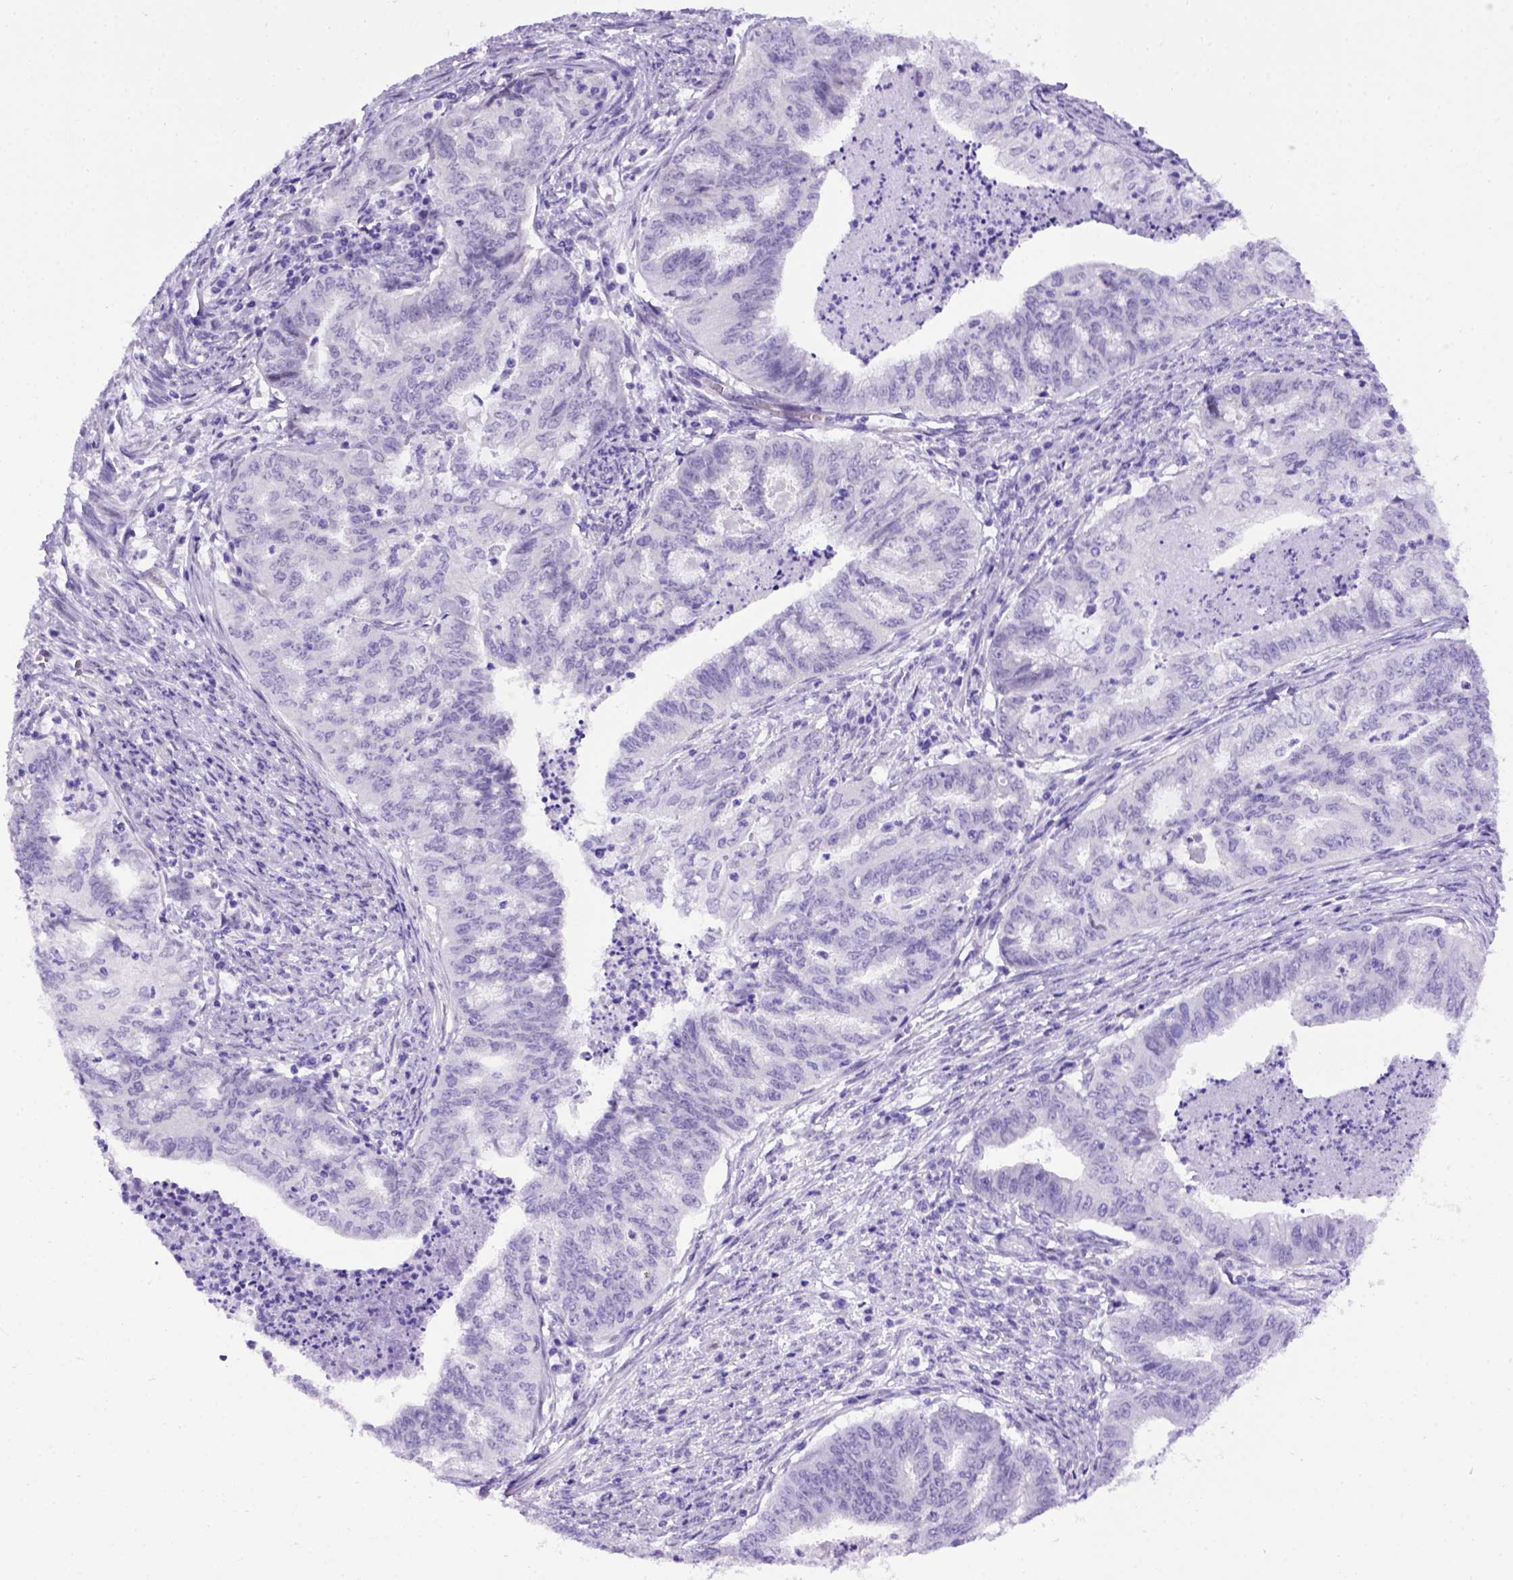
{"staining": {"intensity": "negative", "quantity": "none", "location": "none"}, "tissue": "endometrial cancer", "cell_type": "Tumor cells", "image_type": "cancer", "snomed": [{"axis": "morphology", "description": "Adenocarcinoma, NOS"}, {"axis": "topography", "description": "Endometrium"}], "caption": "DAB immunohistochemical staining of human endometrial cancer shows no significant staining in tumor cells.", "gene": "ADAM12", "patient": {"sex": "female", "age": 79}}